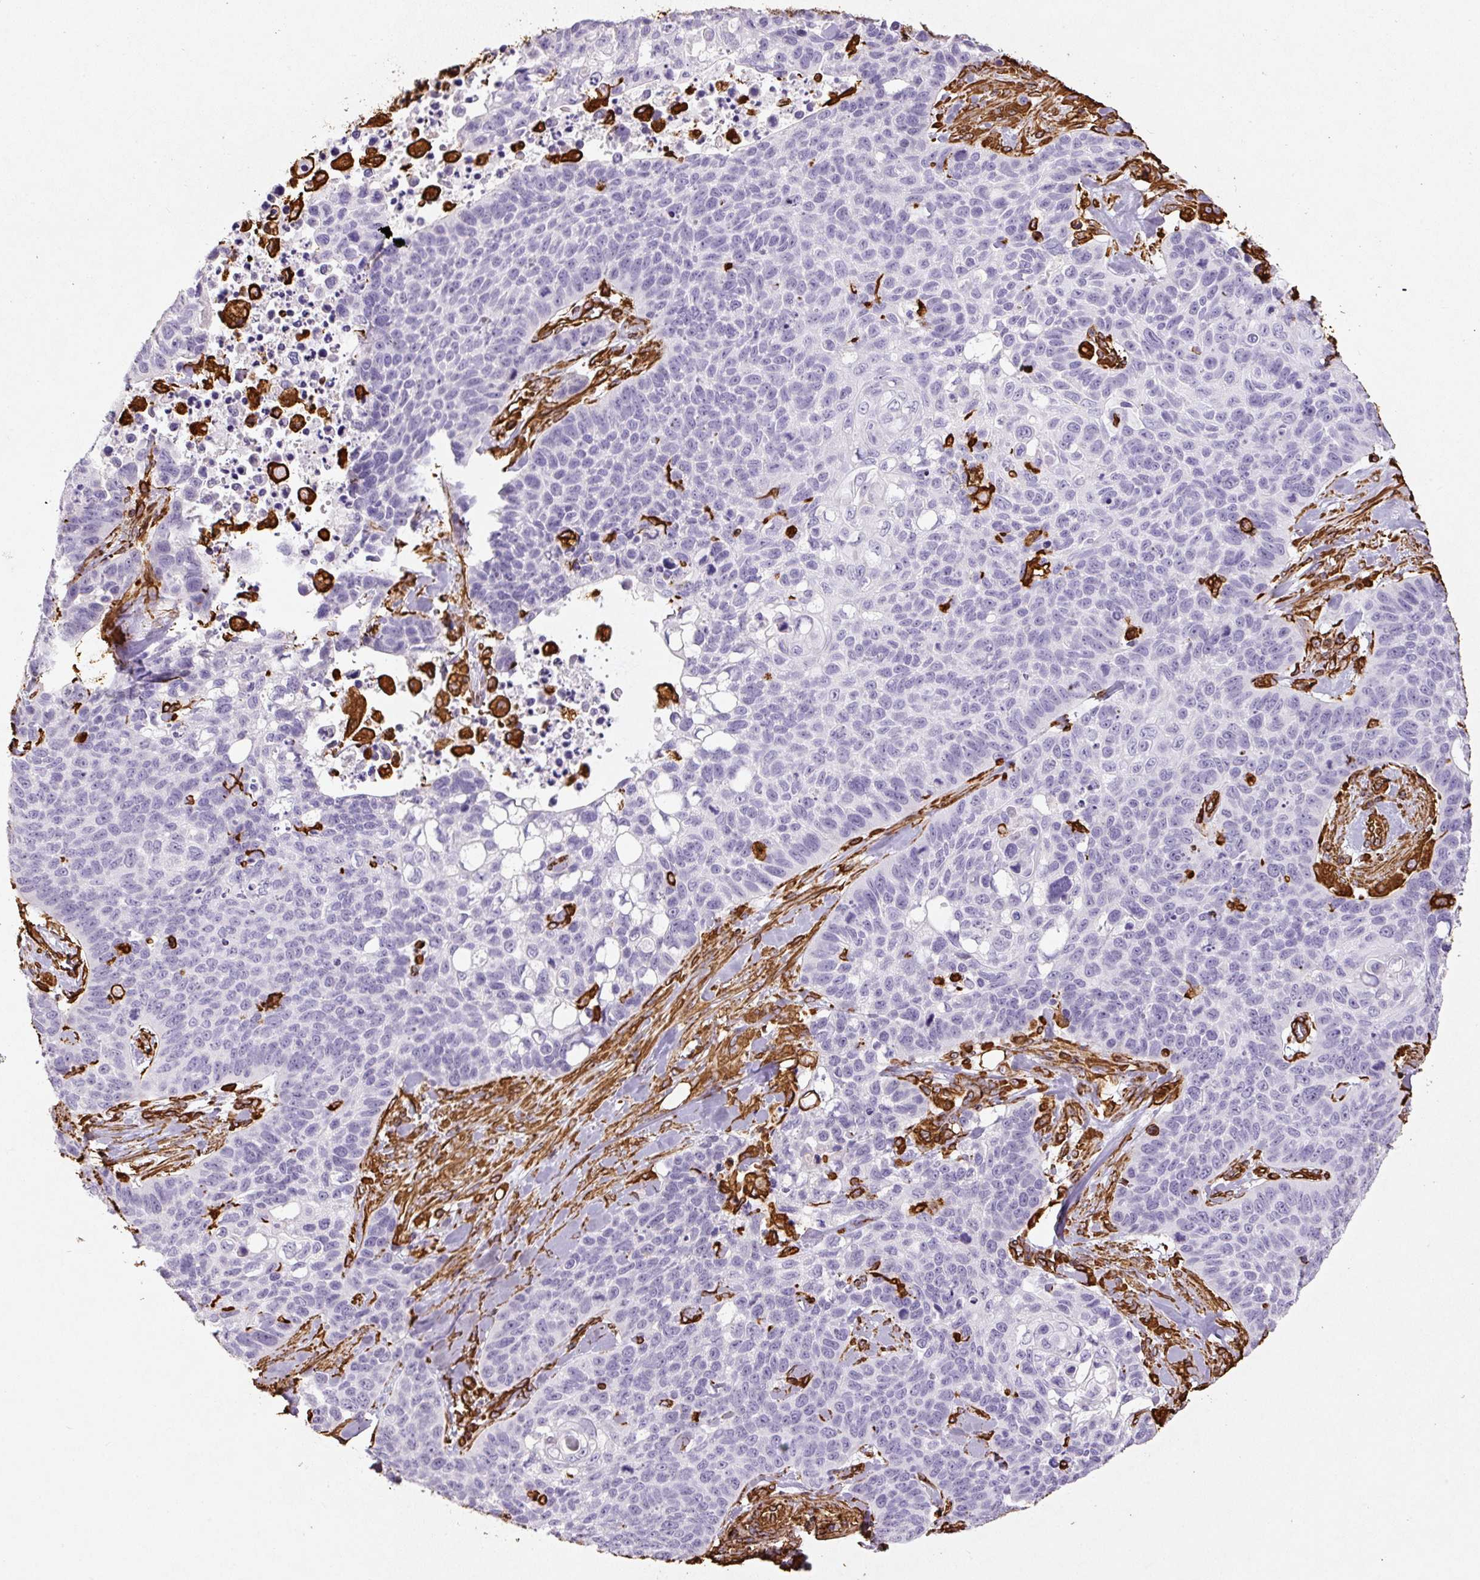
{"staining": {"intensity": "negative", "quantity": "none", "location": "none"}, "tissue": "lung cancer", "cell_type": "Tumor cells", "image_type": "cancer", "snomed": [{"axis": "morphology", "description": "Squamous cell carcinoma, NOS"}, {"axis": "topography", "description": "Lung"}], "caption": "Protein analysis of squamous cell carcinoma (lung) reveals no significant positivity in tumor cells. (Immunohistochemistry (ihc), brightfield microscopy, high magnification).", "gene": "VIM", "patient": {"sex": "male", "age": 62}}